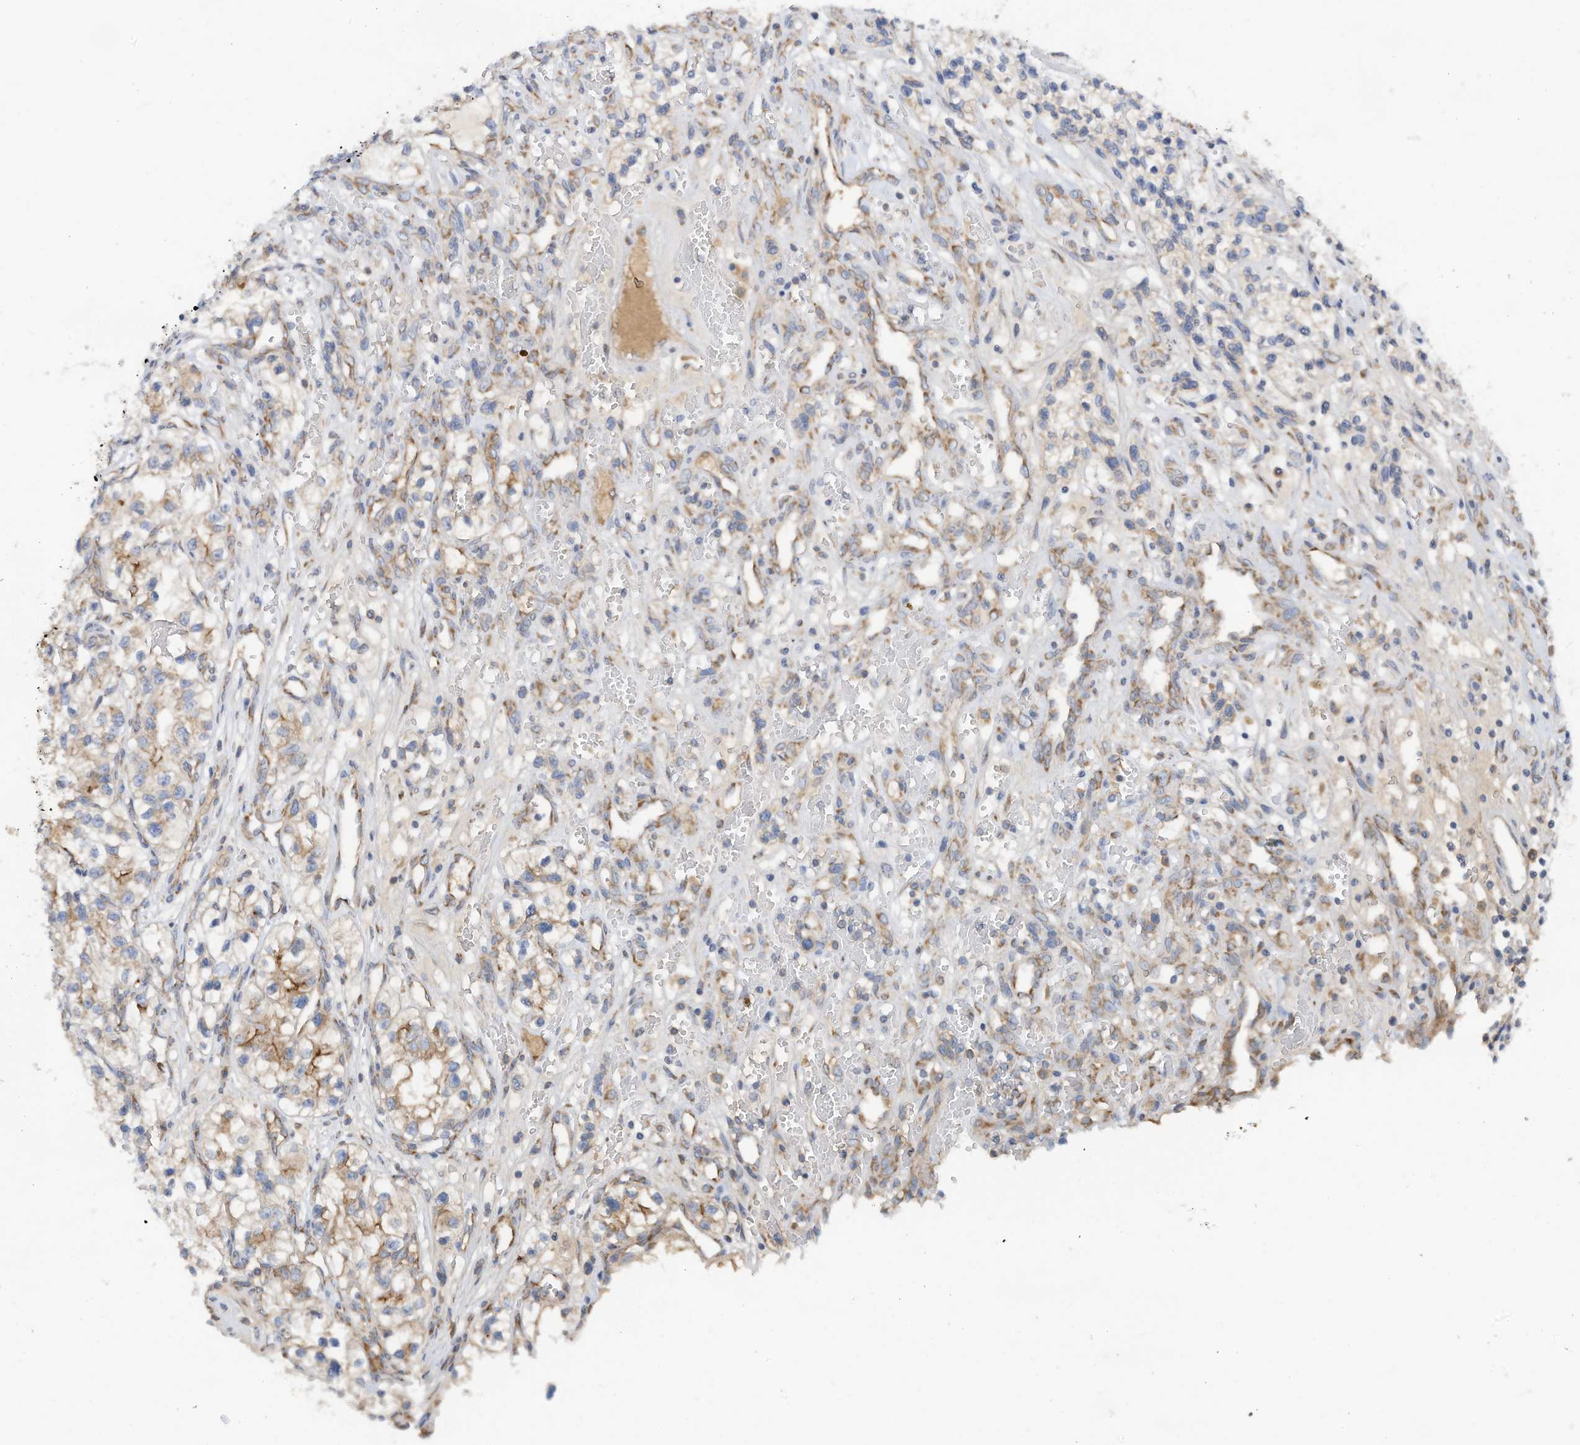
{"staining": {"intensity": "moderate", "quantity": "<25%", "location": "cytoplasmic/membranous"}, "tissue": "renal cancer", "cell_type": "Tumor cells", "image_type": "cancer", "snomed": [{"axis": "morphology", "description": "Adenocarcinoma, NOS"}, {"axis": "topography", "description": "Kidney"}], "caption": "DAB immunohistochemical staining of human renal cancer (adenocarcinoma) reveals moderate cytoplasmic/membranous protein expression in about <25% of tumor cells.", "gene": "SLC5A11", "patient": {"sex": "female", "age": 57}}